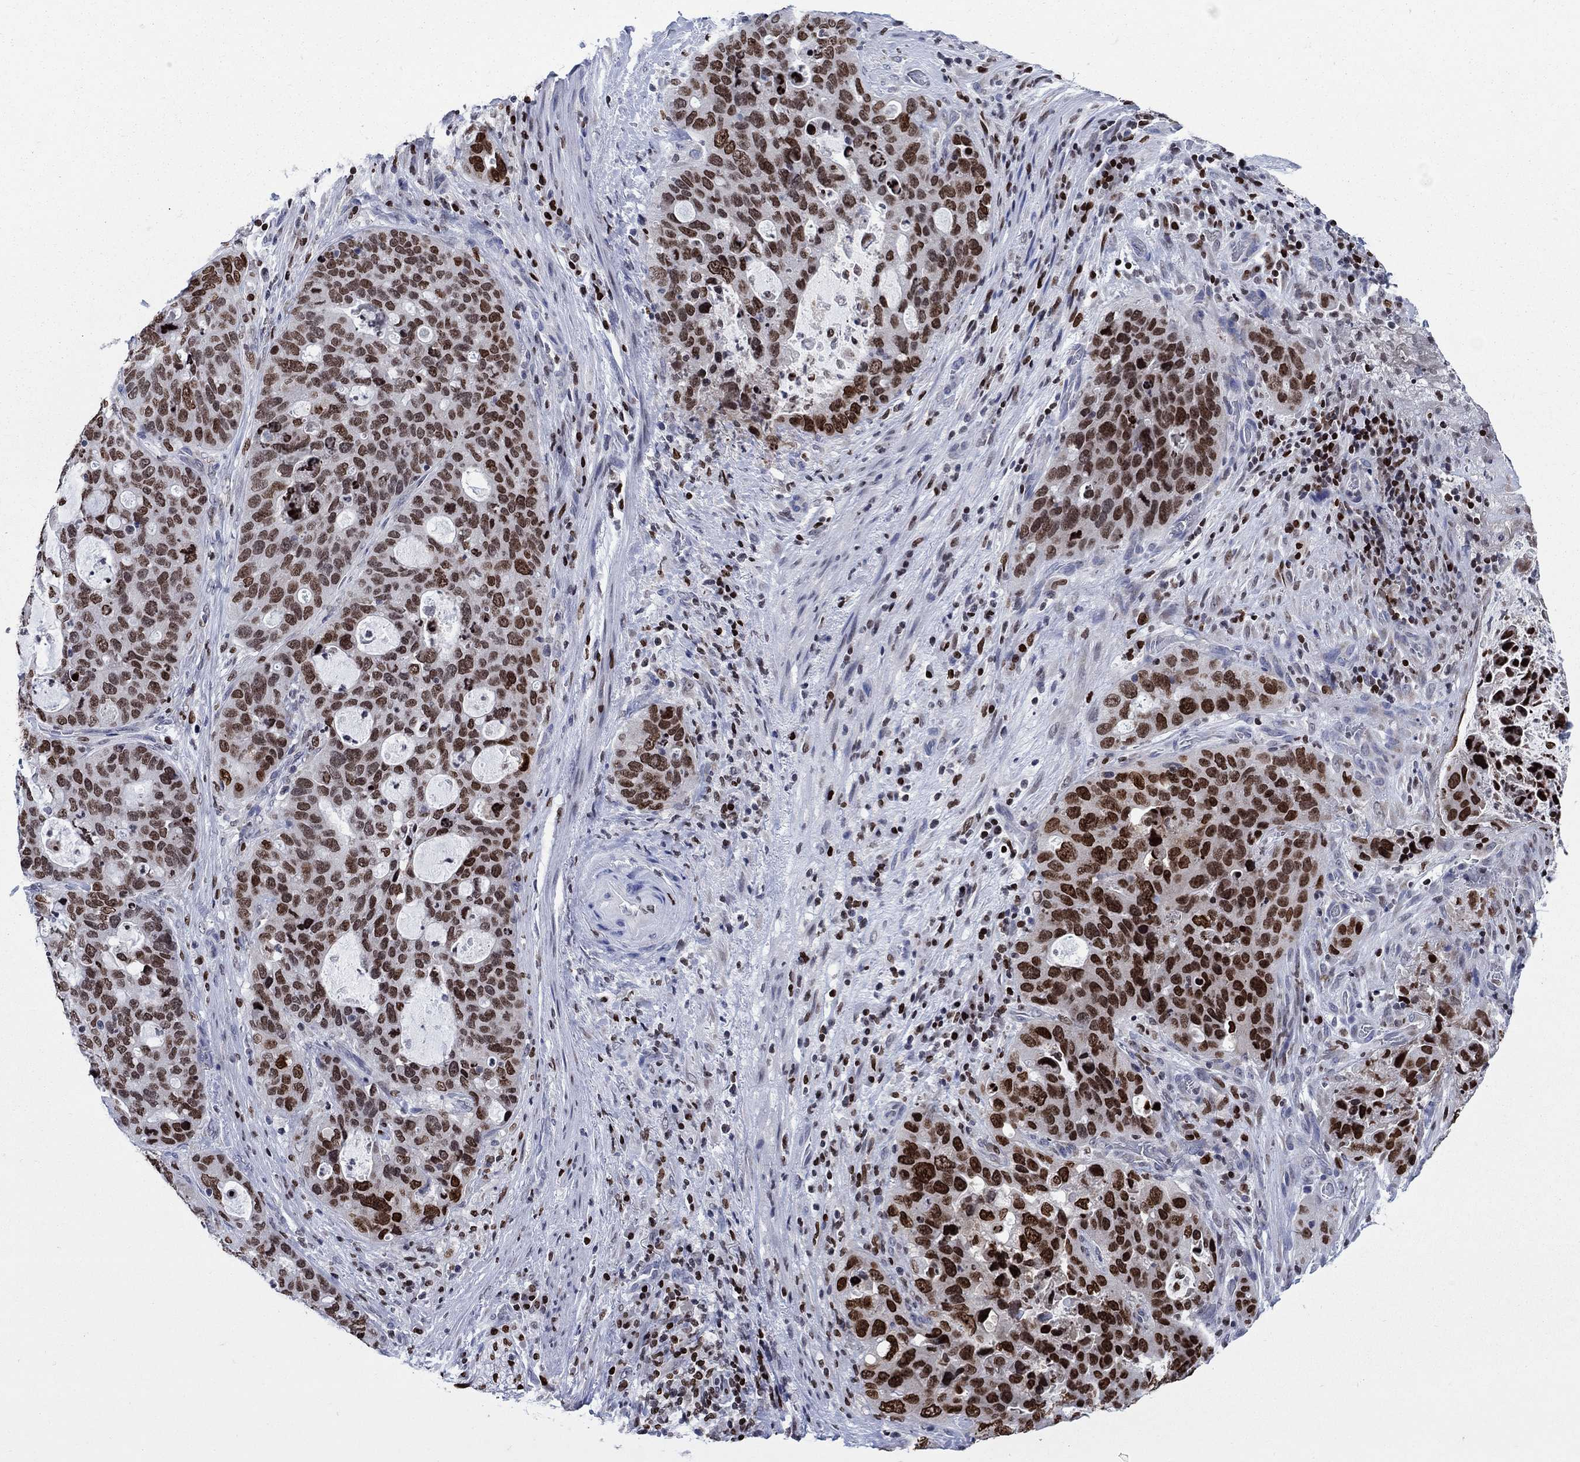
{"staining": {"intensity": "strong", "quantity": "25%-75%", "location": "nuclear"}, "tissue": "stomach cancer", "cell_type": "Tumor cells", "image_type": "cancer", "snomed": [{"axis": "morphology", "description": "Adenocarcinoma, NOS"}, {"axis": "topography", "description": "Stomach"}], "caption": "Human stomach cancer (adenocarcinoma) stained with a protein marker demonstrates strong staining in tumor cells.", "gene": "HMGA1", "patient": {"sex": "male", "age": 54}}